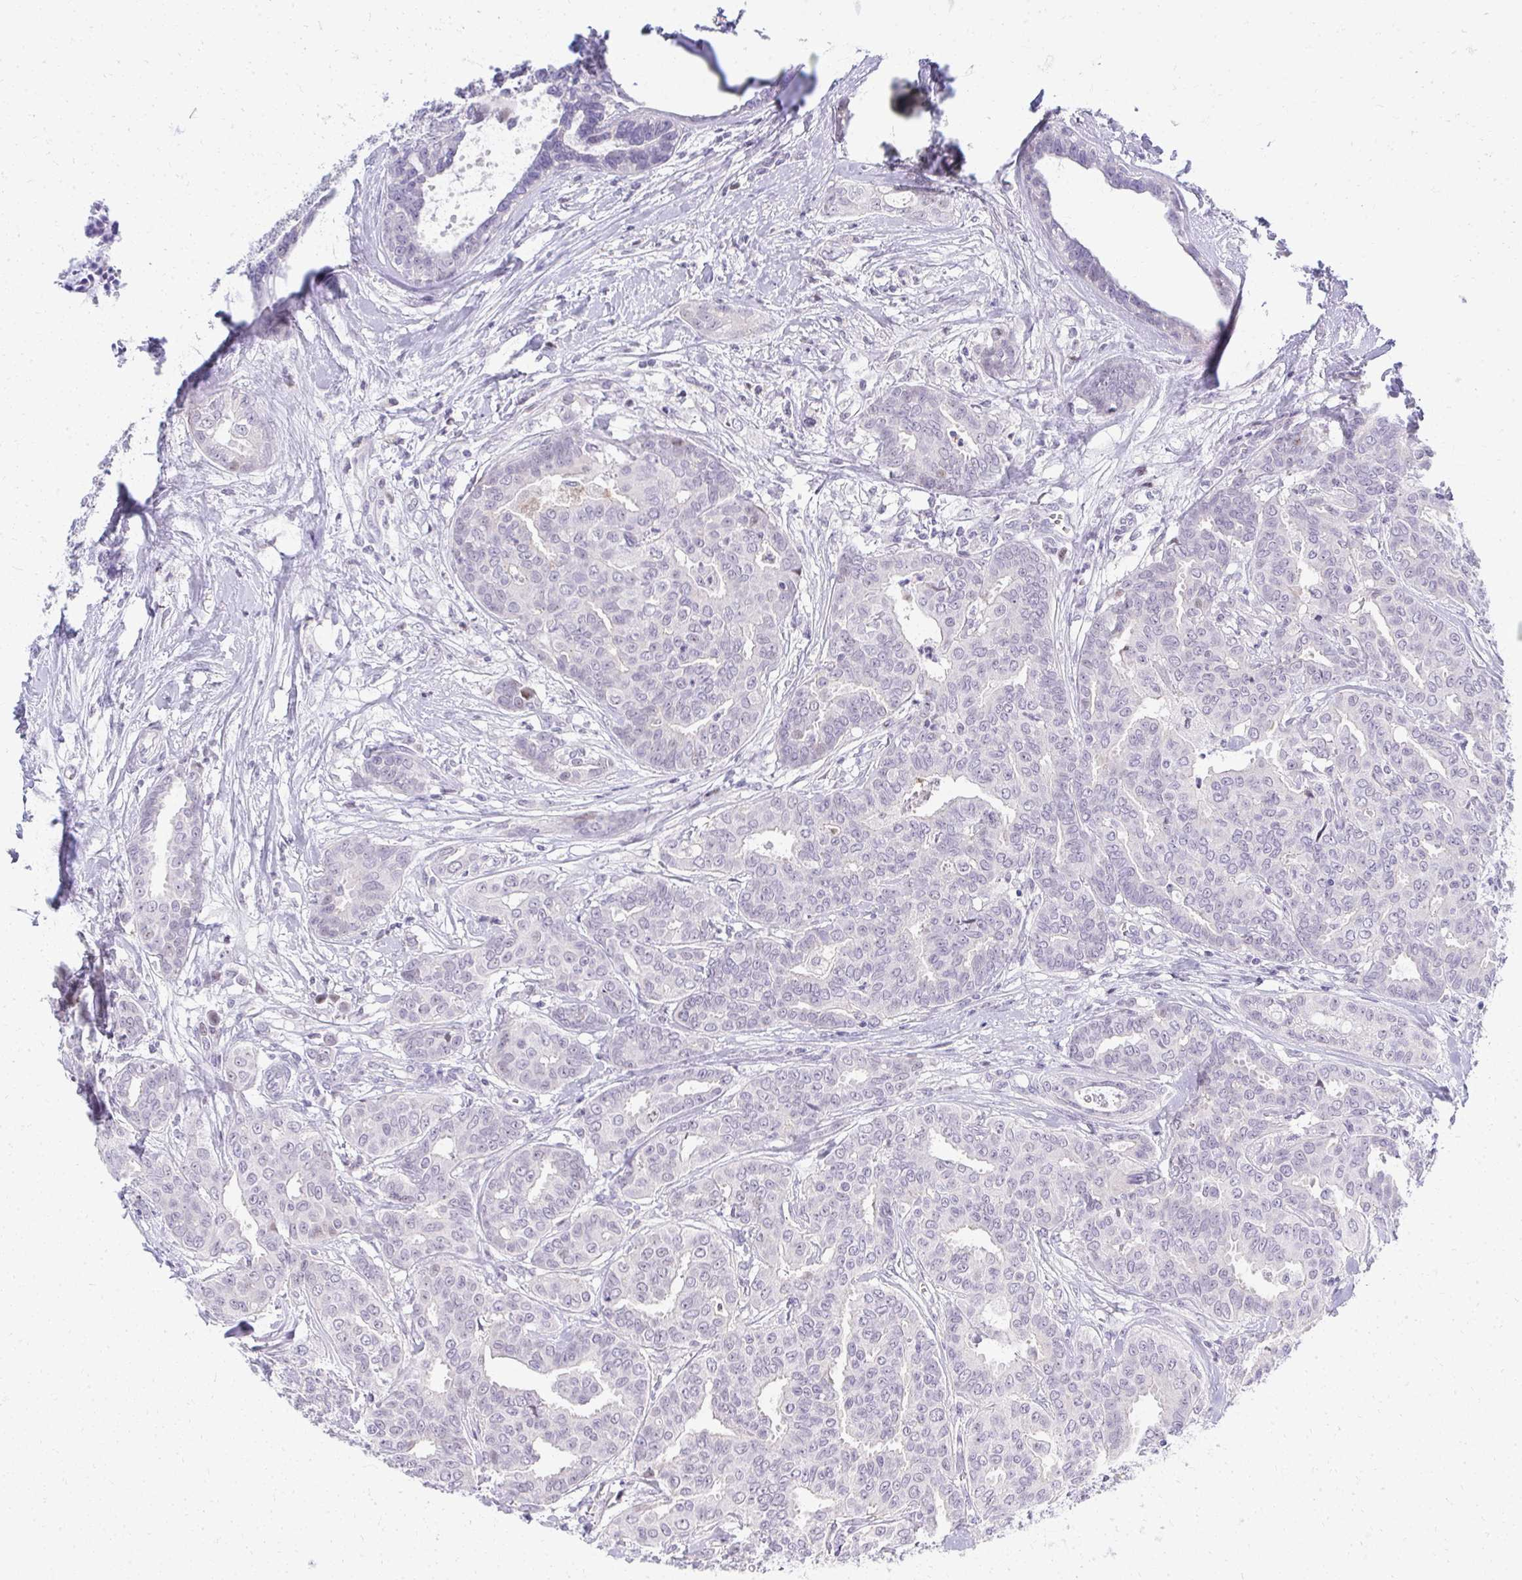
{"staining": {"intensity": "negative", "quantity": "none", "location": "none"}, "tissue": "breast cancer", "cell_type": "Tumor cells", "image_type": "cancer", "snomed": [{"axis": "morphology", "description": "Duct carcinoma"}, {"axis": "topography", "description": "Breast"}], "caption": "Histopathology image shows no protein positivity in tumor cells of breast cancer (invasive ductal carcinoma) tissue.", "gene": "EID3", "patient": {"sex": "female", "age": 45}}